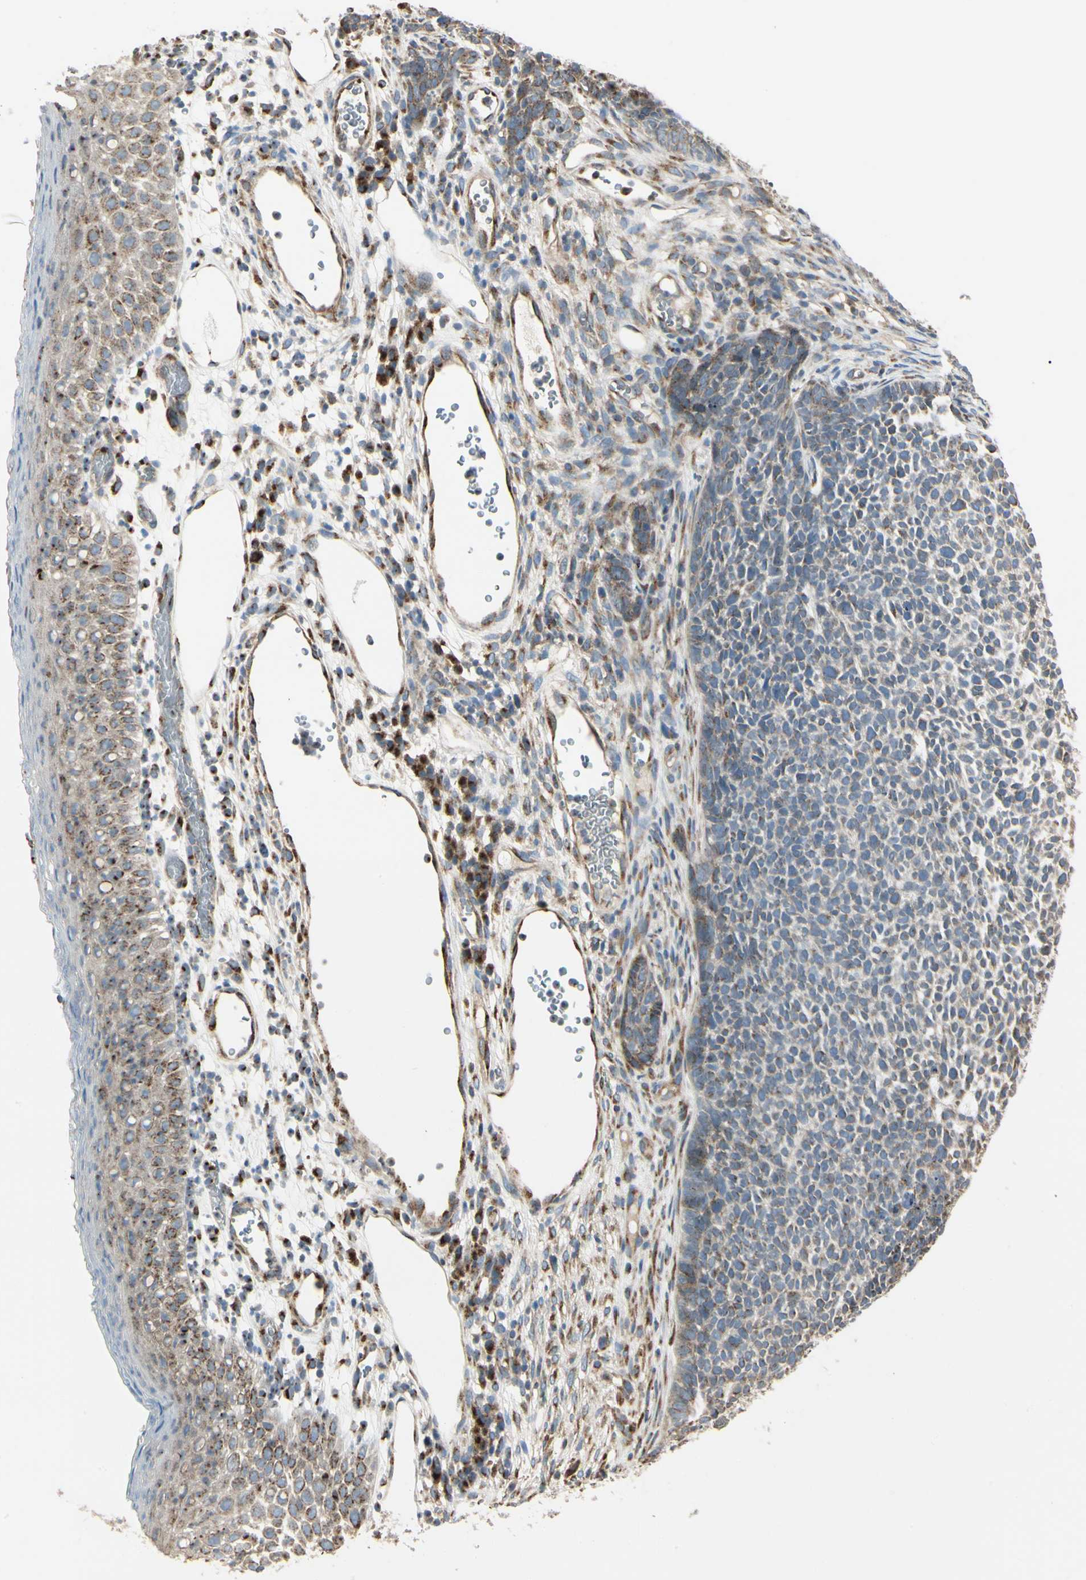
{"staining": {"intensity": "weak", "quantity": "<25%", "location": "cytoplasmic/membranous"}, "tissue": "skin cancer", "cell_type": "Tumor cells", "image_type": "cancer", "snomed": [{"axis": "morphology", "description": "Basal cell carcinoma"}, {"axis": "topography", "description": "Skin"}], "caption": "IHC of skin basal cell carcinoma exhibits no expression in tumor cells. (DAB immunohistochemistry with hematoxylin counter stain).", "gene": "NUCB2", "patient": {"sex": "female", "age": 84}}